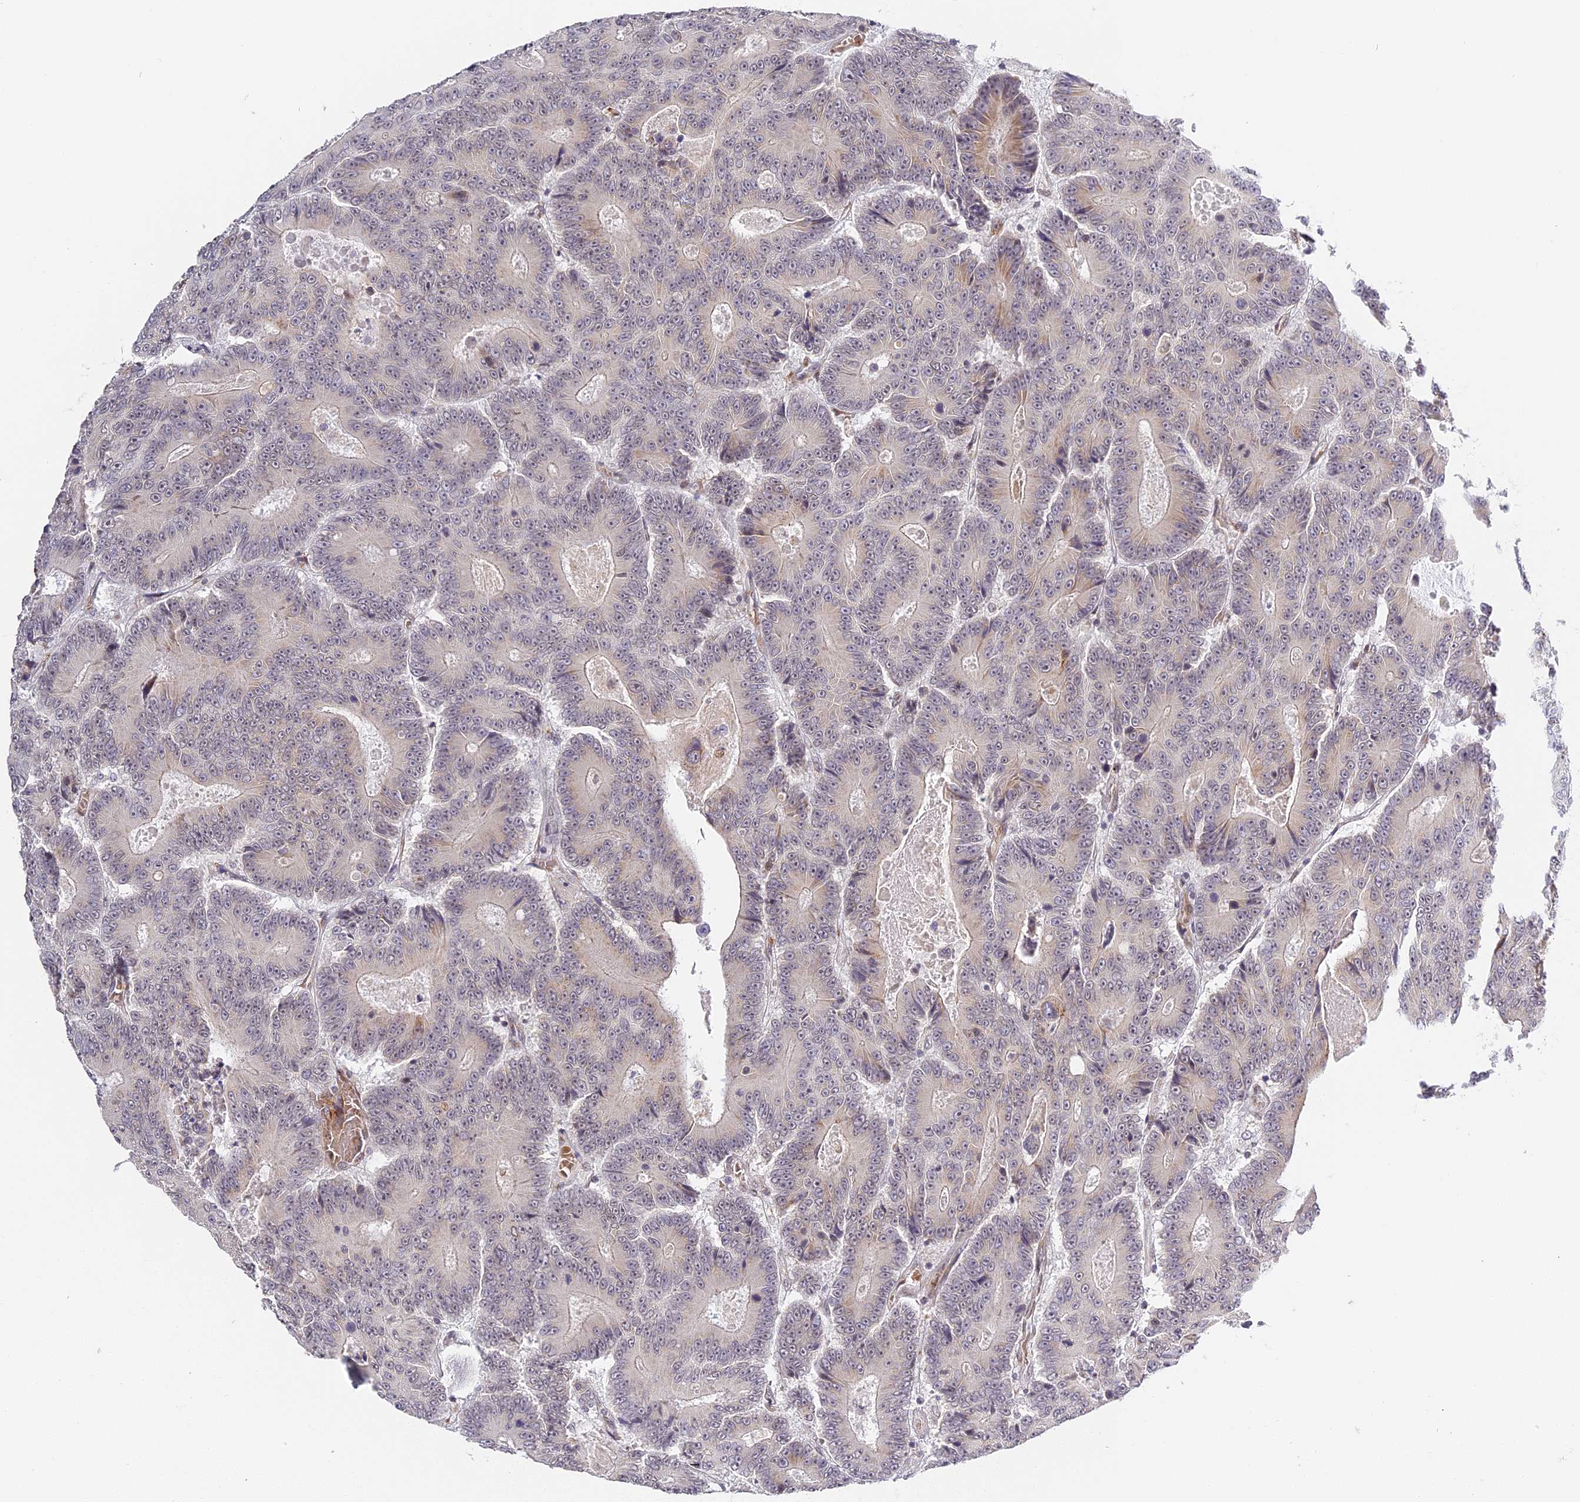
{"staining": {"intensity": "negative", "quantity": "none", "location": "none"}, "tissue": "colorectal cancer", "cell_type": "Tumor cells", "image_type": "cancer", "snomed": [{"axis": "morphology", "description": "Adenocarcinoma, NOS"}, {"axis": "topography", "description": "Colon"}], "caption": "The micrograph demonstrates no significant positivity in tumor cells of colorectal adenocarcinoma. Brightfield microscopy of IHC stained with DAB (brown) and hematoxylin (blue), captured at high magnification.", "gene": "HEATR5B", "patient": {"sex": "male", "age": 83}}